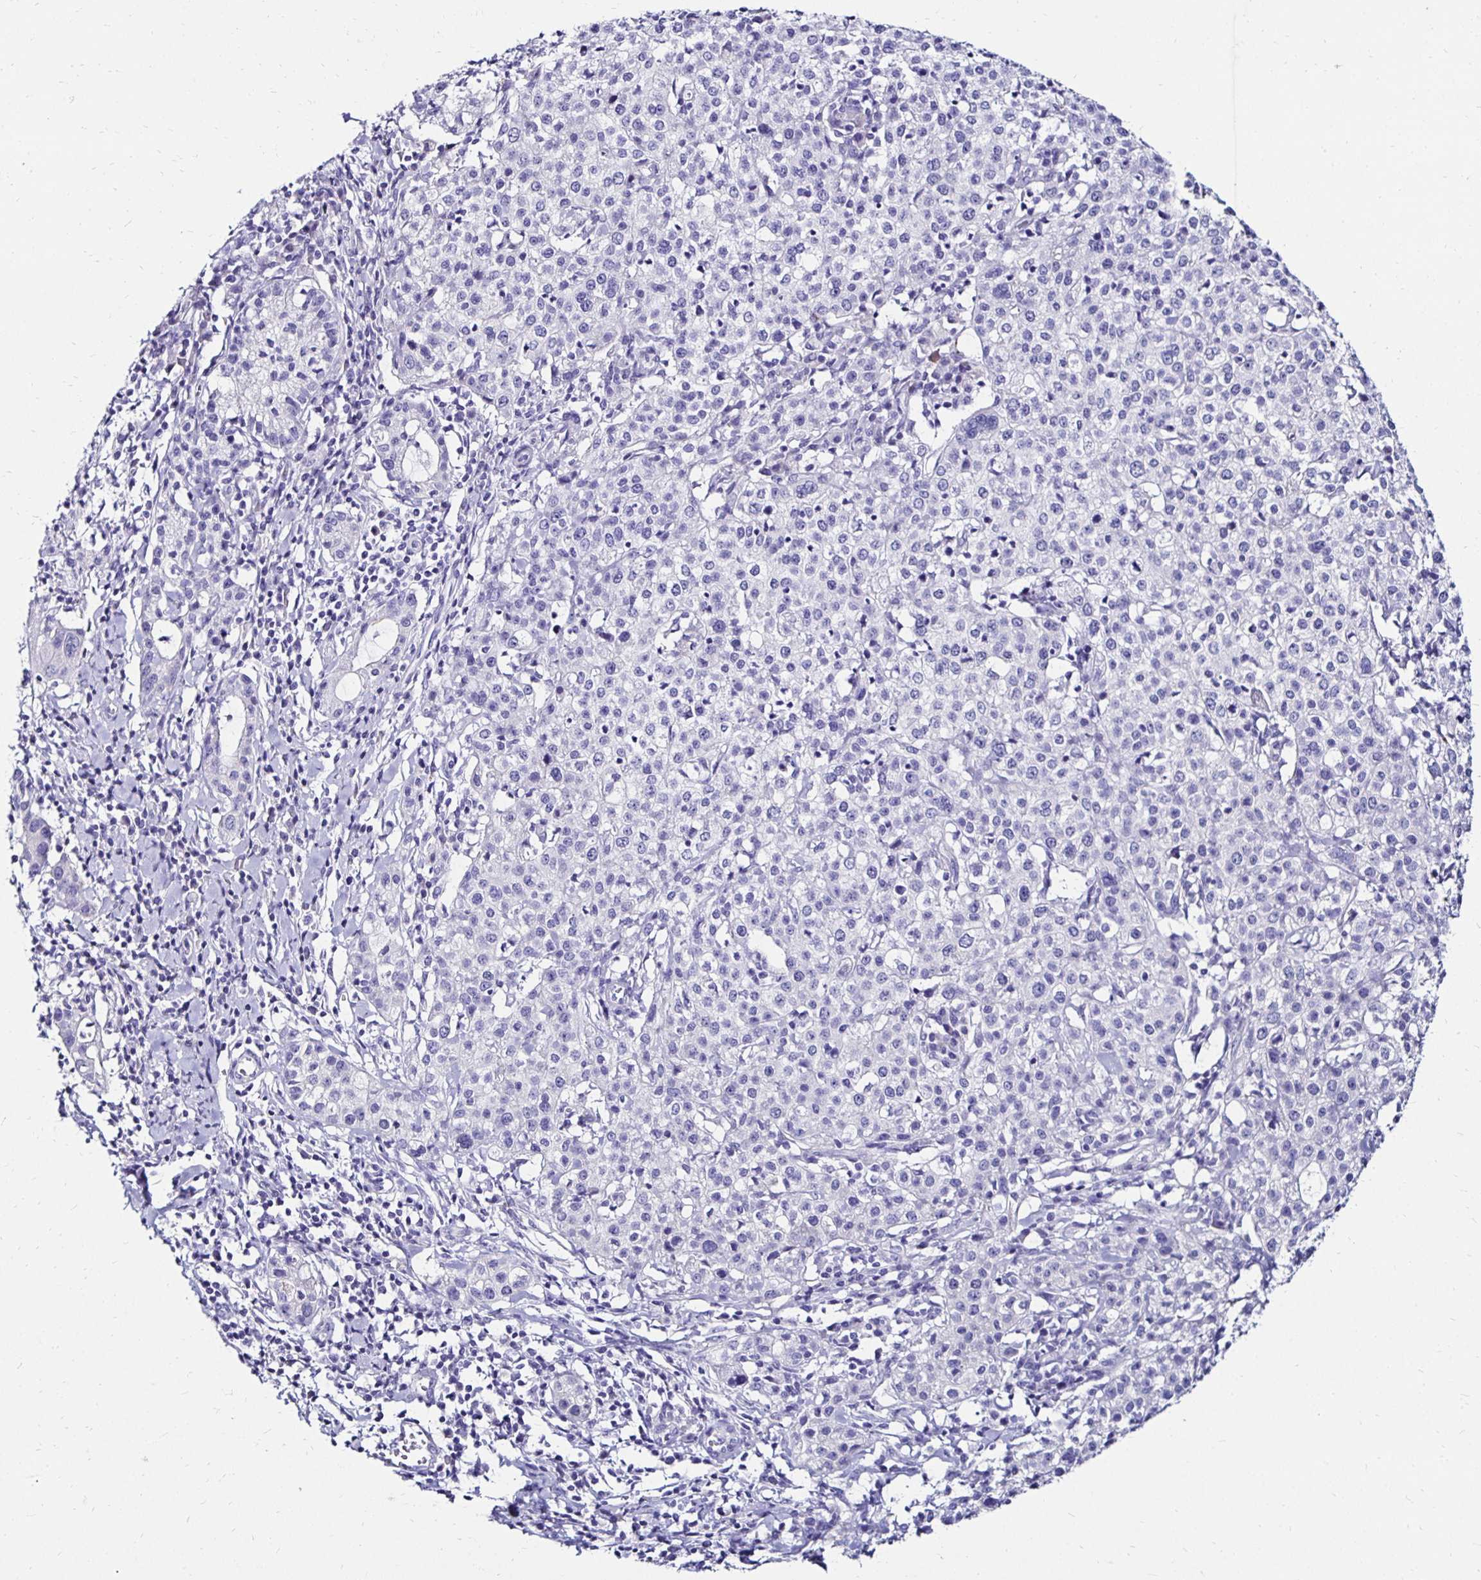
{"staining": {"intensity": "negative", "quantity": "none", "location": "none"}, "tissue": "cervical cancer", "cell_type": "Tumor cells", "image_type": "cancer", "snomed": [{"axis": "morphology", "description": "Normal tissue, NOS"}, {"axis": "morphology", "description": "Adenocarcinoma, NOS"}, {"axis": "topography", "description": "Cervix"}], "caption": "IHC histopathology image of cervical cancer (adenocarcinoma) stained for a protein (brown), which shows no staining in tumor cells.", "gene": "KCNT1", "patient": {"sex": "female", "age": 44}}